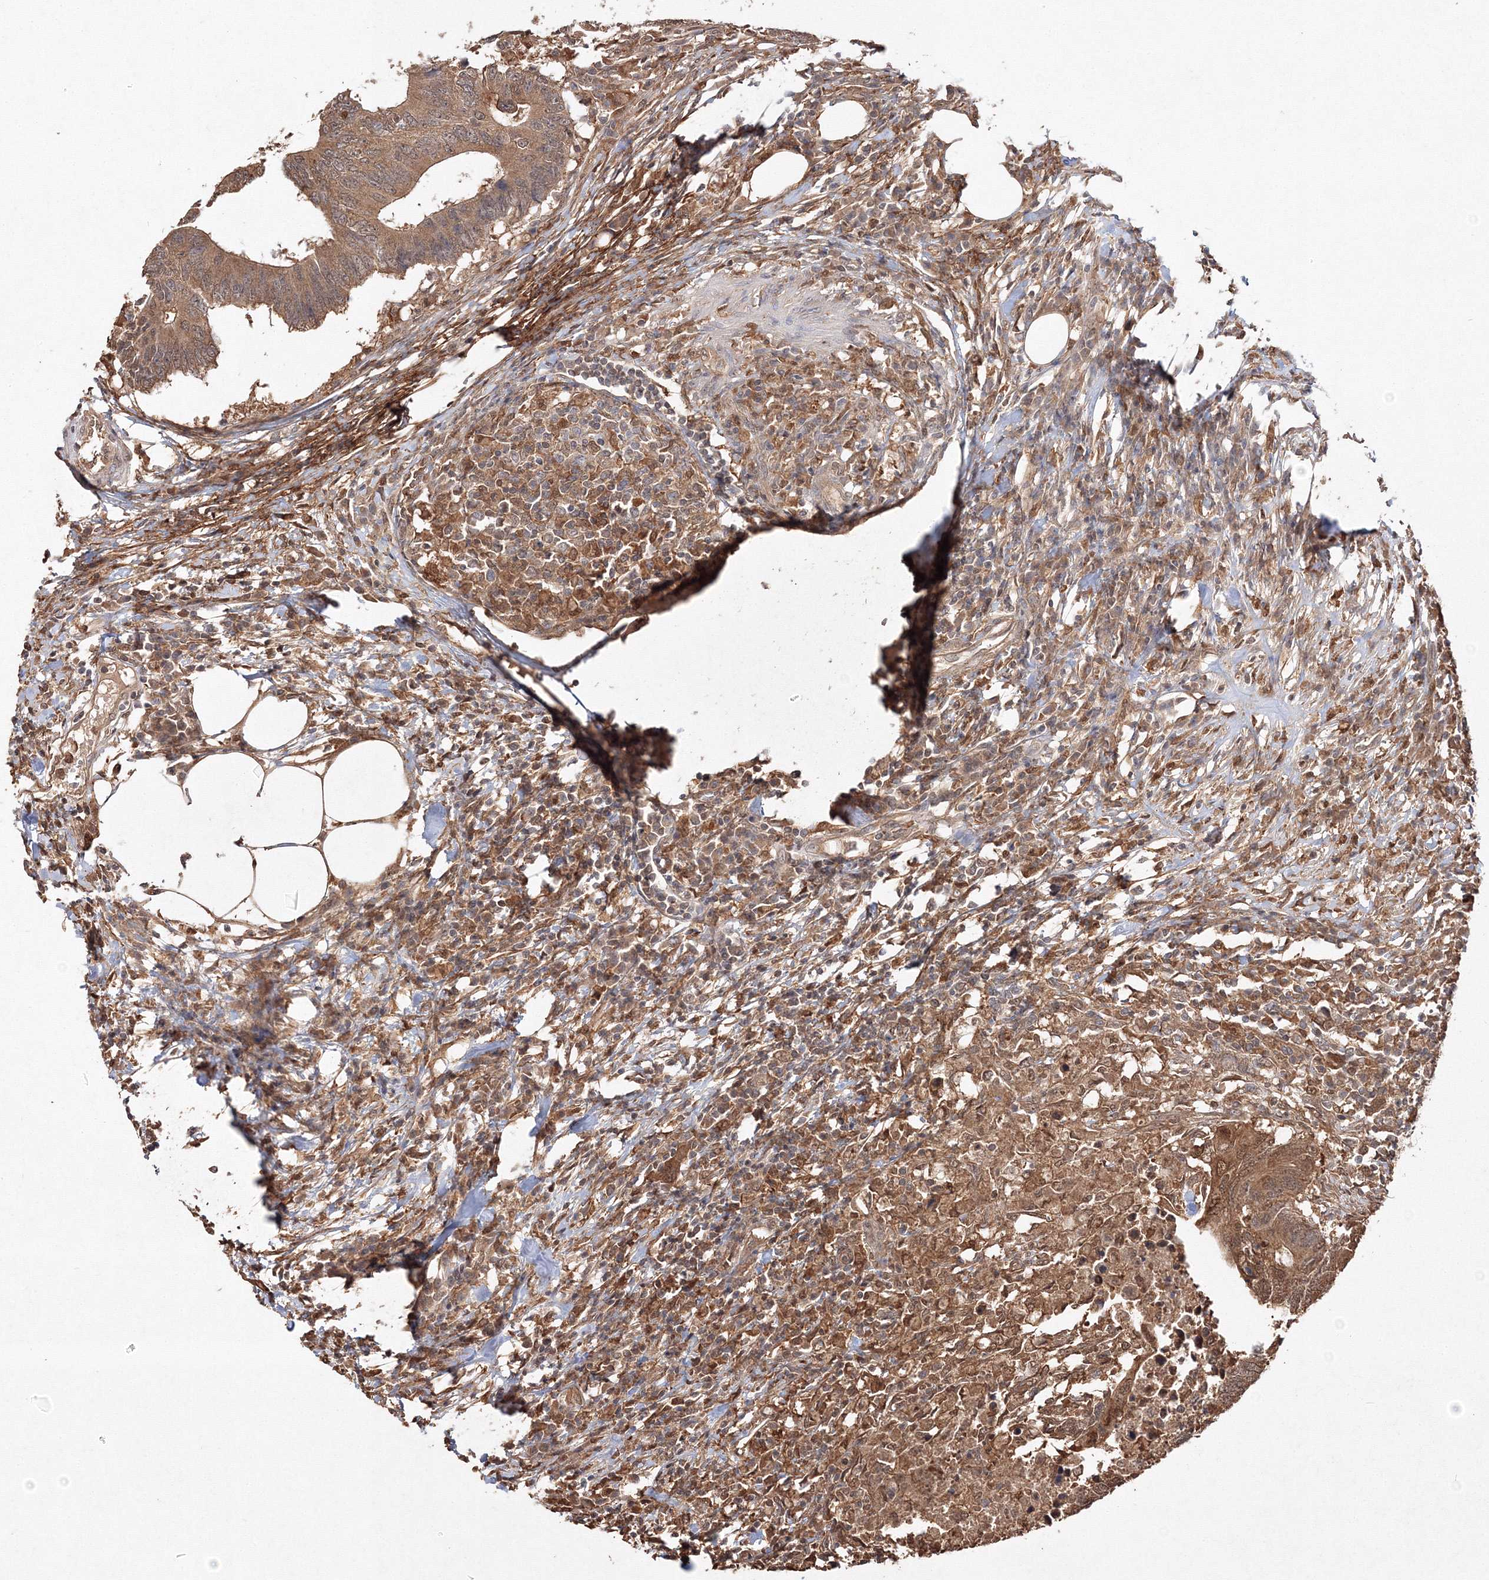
{"staining": {"intensity": "moderate", "quantity": ">75%", "location": "cytoplasmic/membranous"}, "tissue": "colorectal cancer", "cell_type": "Tumor cells", "image_type": "cancer", "snomed": [{"axis": "morphology", "description": "Adenocarcinoma, NOS"}, {"axis": "topography", "description": "Colon"}], "caption": "Human colorectal cancer stained with a brown dye exhibits moderate cytoplasmic/membranous positive staining in about >75% of tumor cells.", "gene": "S100A11", "patient": {"sex": "male", "age": 71}}